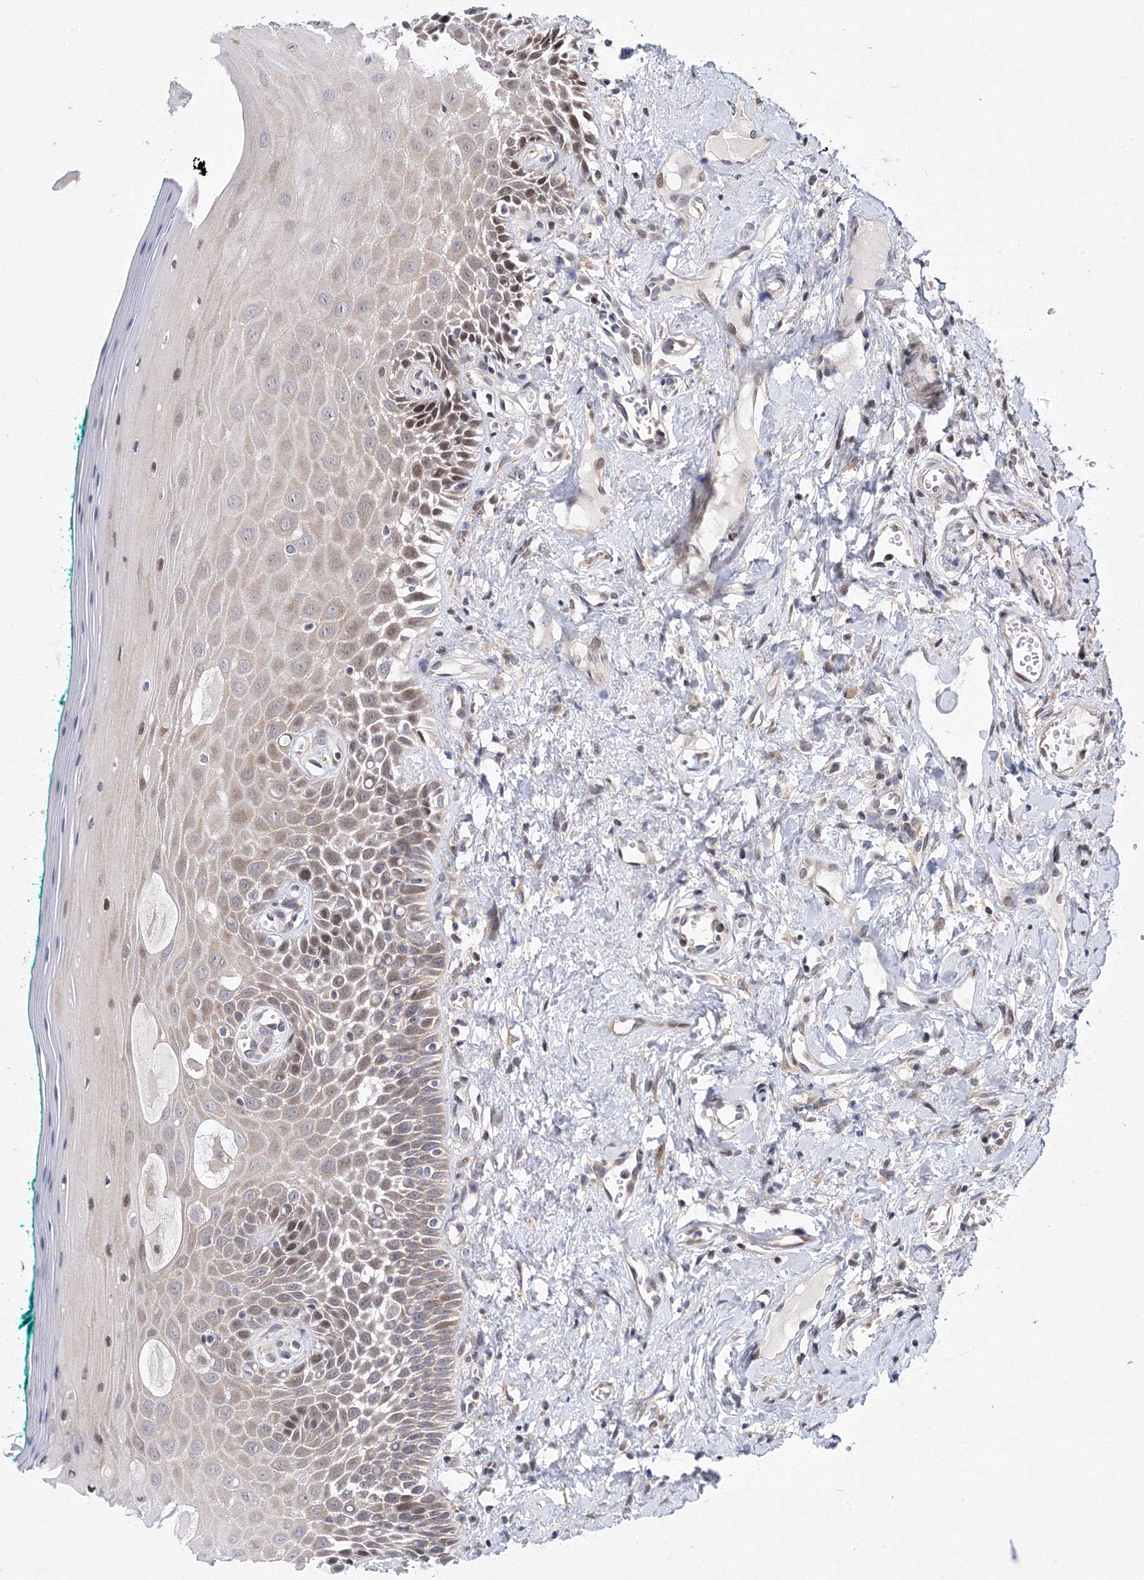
{"staining": {"intensity": "moderate", "quantity": ">75%", "location": "cytoplasmic/membranous,nuclear"}, "tissue": "oral mucosa", "cell_type": "Squamous epithelial cells", "image_type": "normal", "snomed": [{"axis": "morphology", "description": "Normal tissue, NOS"}, {"axis": "topography", "description": "Oral tissue"}], "caption": "Immunohistochemistry micrograph of benign oral mucosa stained for a protein (brown), which demonstrates medium levels of moderate cytoplasmic/membranous,nuclear positivity in about >75% of squamous epithelial cells.", "gene": "GPN1", "patient": {"sex": "female", "age": 70}}